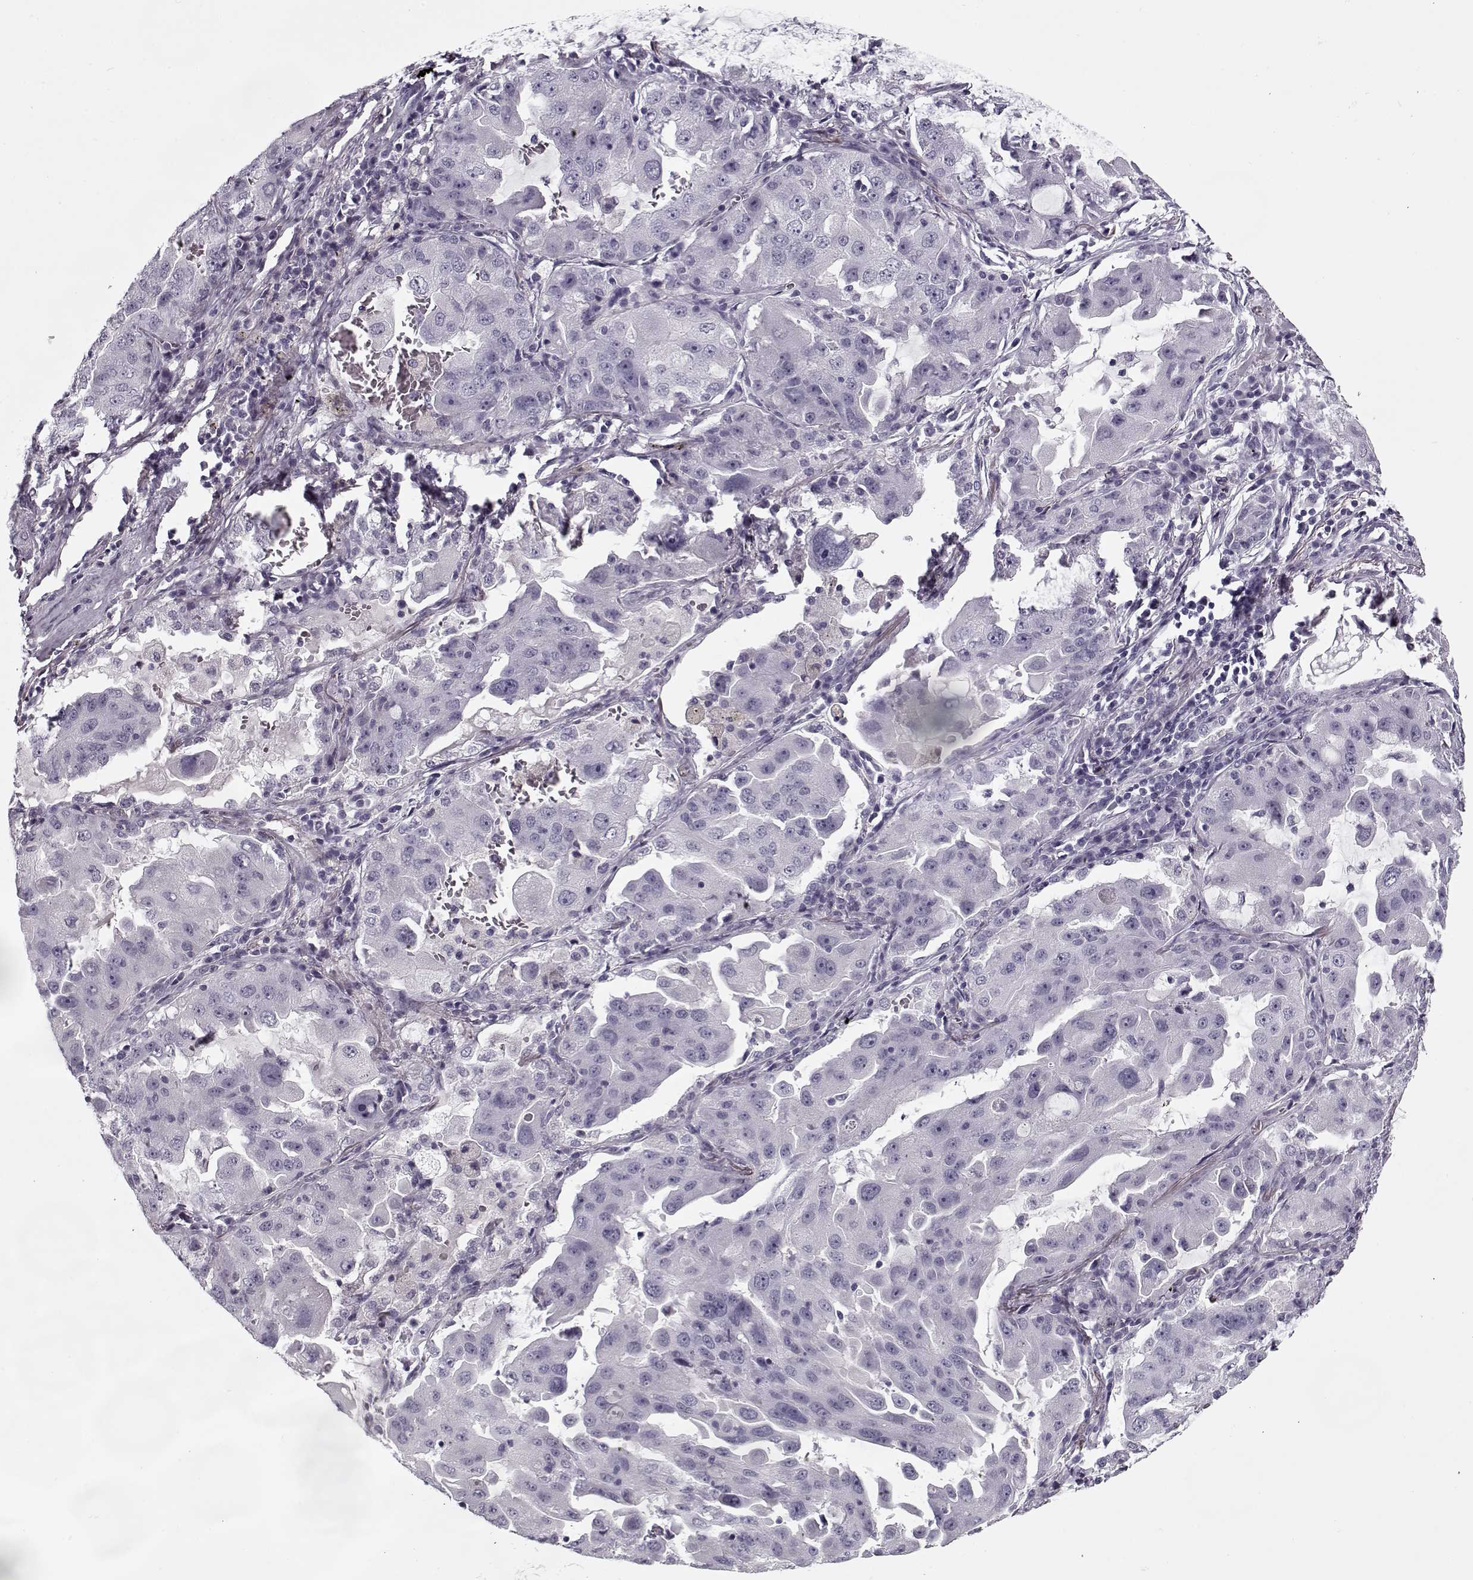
{"staining": {"intensity": "negative", "quantity": "none", "location": "none"}, "tissue": "lung cancer", "cell_type": "Tumor cells", "image_type": "cancer", "snomed": [{"axis": "morphology", "description": "Adenocarcinoma, NOS"}, {"axis": "topography", "description": "Lung"}], "caption": "Immunohistochemistry photomicrograph of human adenocarcinoma (lung) stained for a protein (brown), which displays no staining in tumor cells. (DAB (3,3'-diaminobenzidine) immunohistochemistry with hematoxylin counter stain).", "gene": "PNMT", "patient": {"sex": "female", "age": 61}}